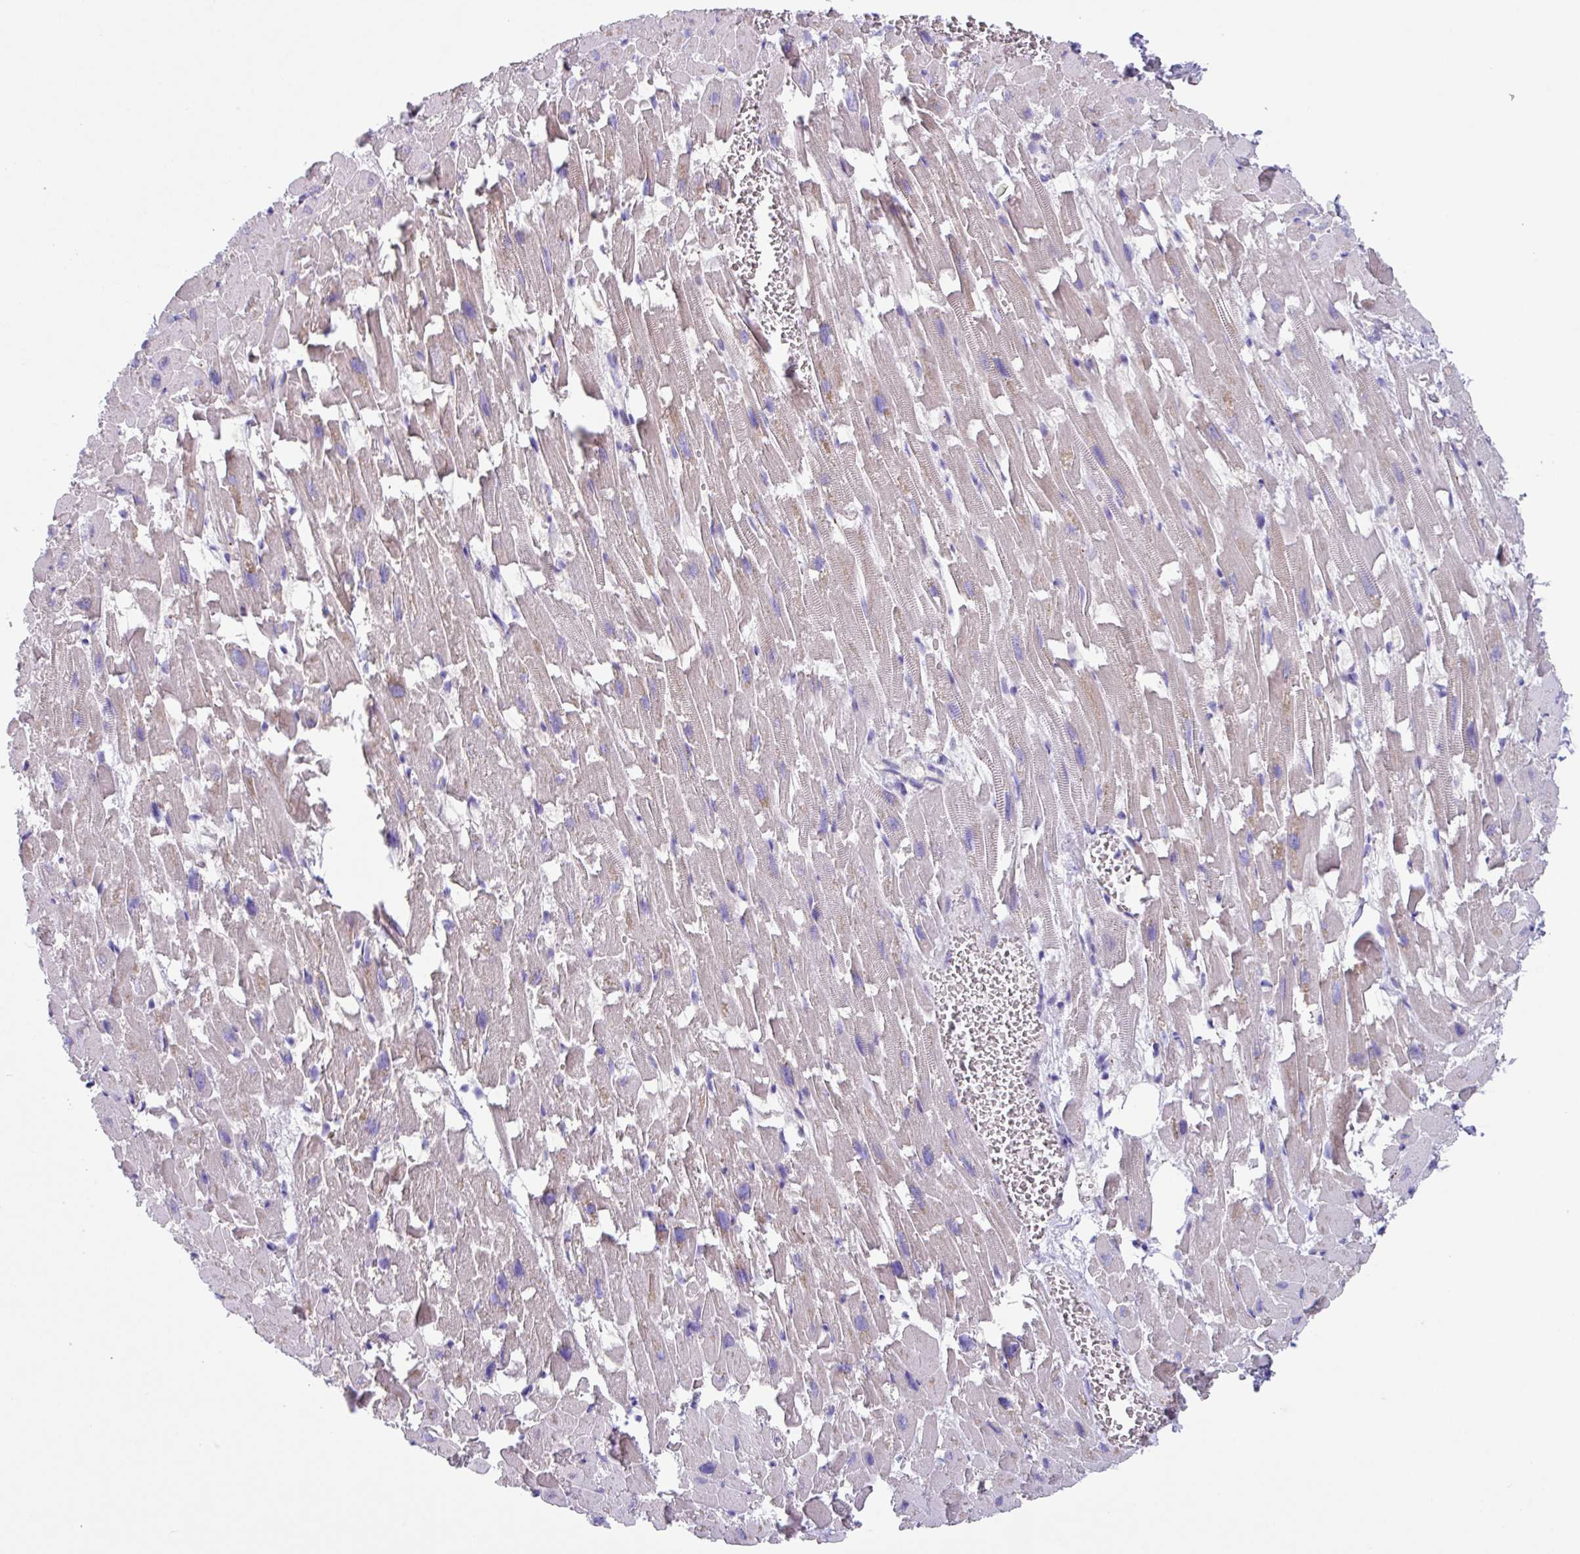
{"staining": {"intensity": "weak", "quantity": "25%-75%", "location": "cytoplasmic/membranous"}, "tissue": "heart muscle", "cell_type": "Cardiomyocytes", "image_type": "normal", "snomed": [{"axis": "morphology", "description": "Normal tissue, NOS"}, {"axis": "topography", "description": "Heart"}], "caption": "Human heart muscle stained with a protein marker demonstrates weak staining in cardiomyocytes.", "gene": "OTULIN", "patient": {"sex": "female", "age": 64}}